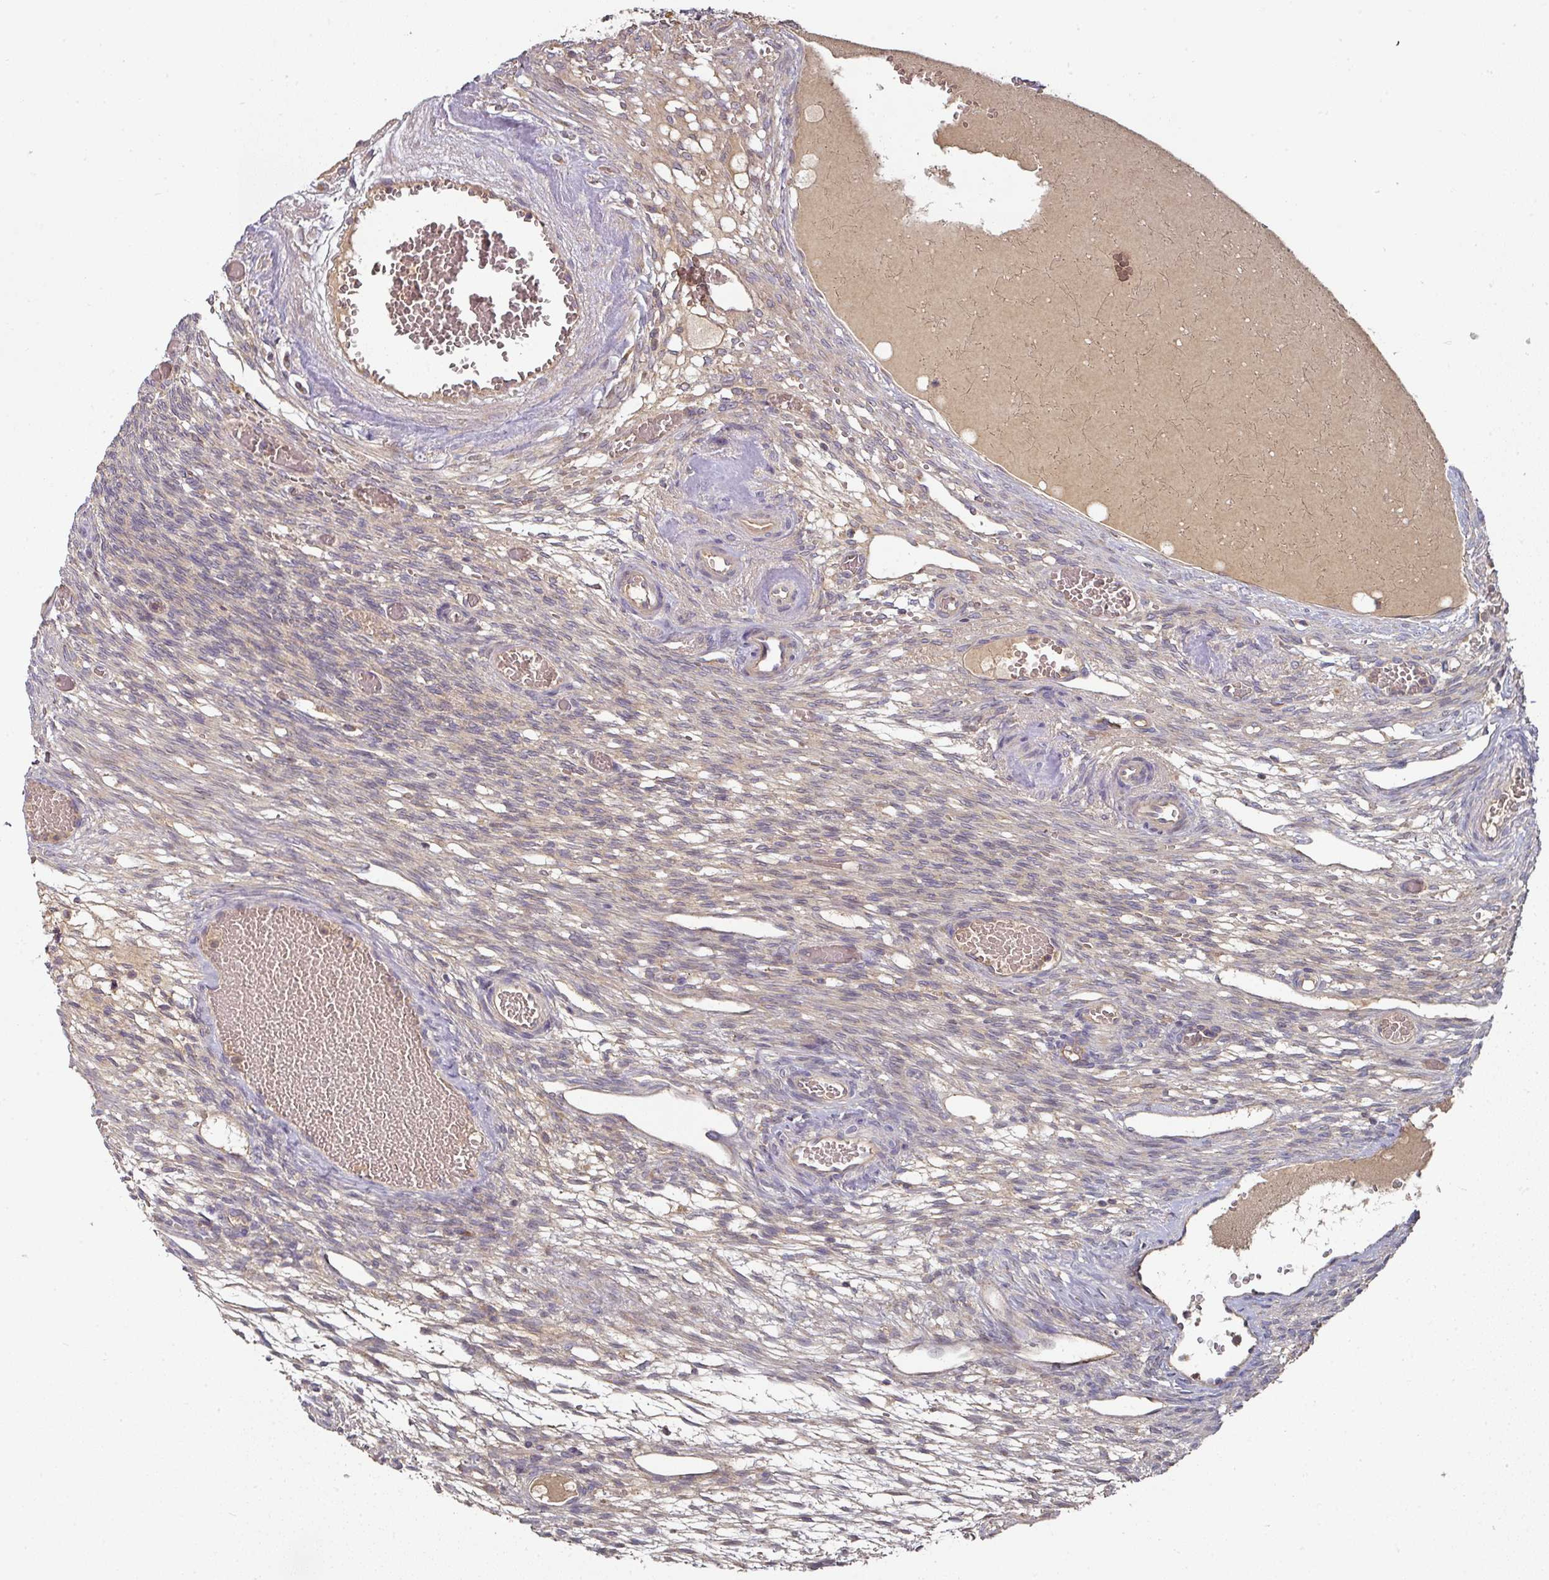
{"staining": {"intensity": "weak", "quantity": ">75%", "location": "cytoplasmic/membranous"}, "tissue": "ovary", "cell_type": "Follicle cells", "image_type": "normal", "snomed": [{"axis": "morphology", "description": "Normal tissue, NOS"}, {"axis": "topography", "description": "Ovary"}], "caption": "Ovary was stained to show a protein in brown. There is low levels of weak cytoplasmic/membranous expression in about >75% of follicle cells. Nuclei are stained in blue.", "gene": "DNAJC7", "patient": {"sex": "female", "age": 67}}